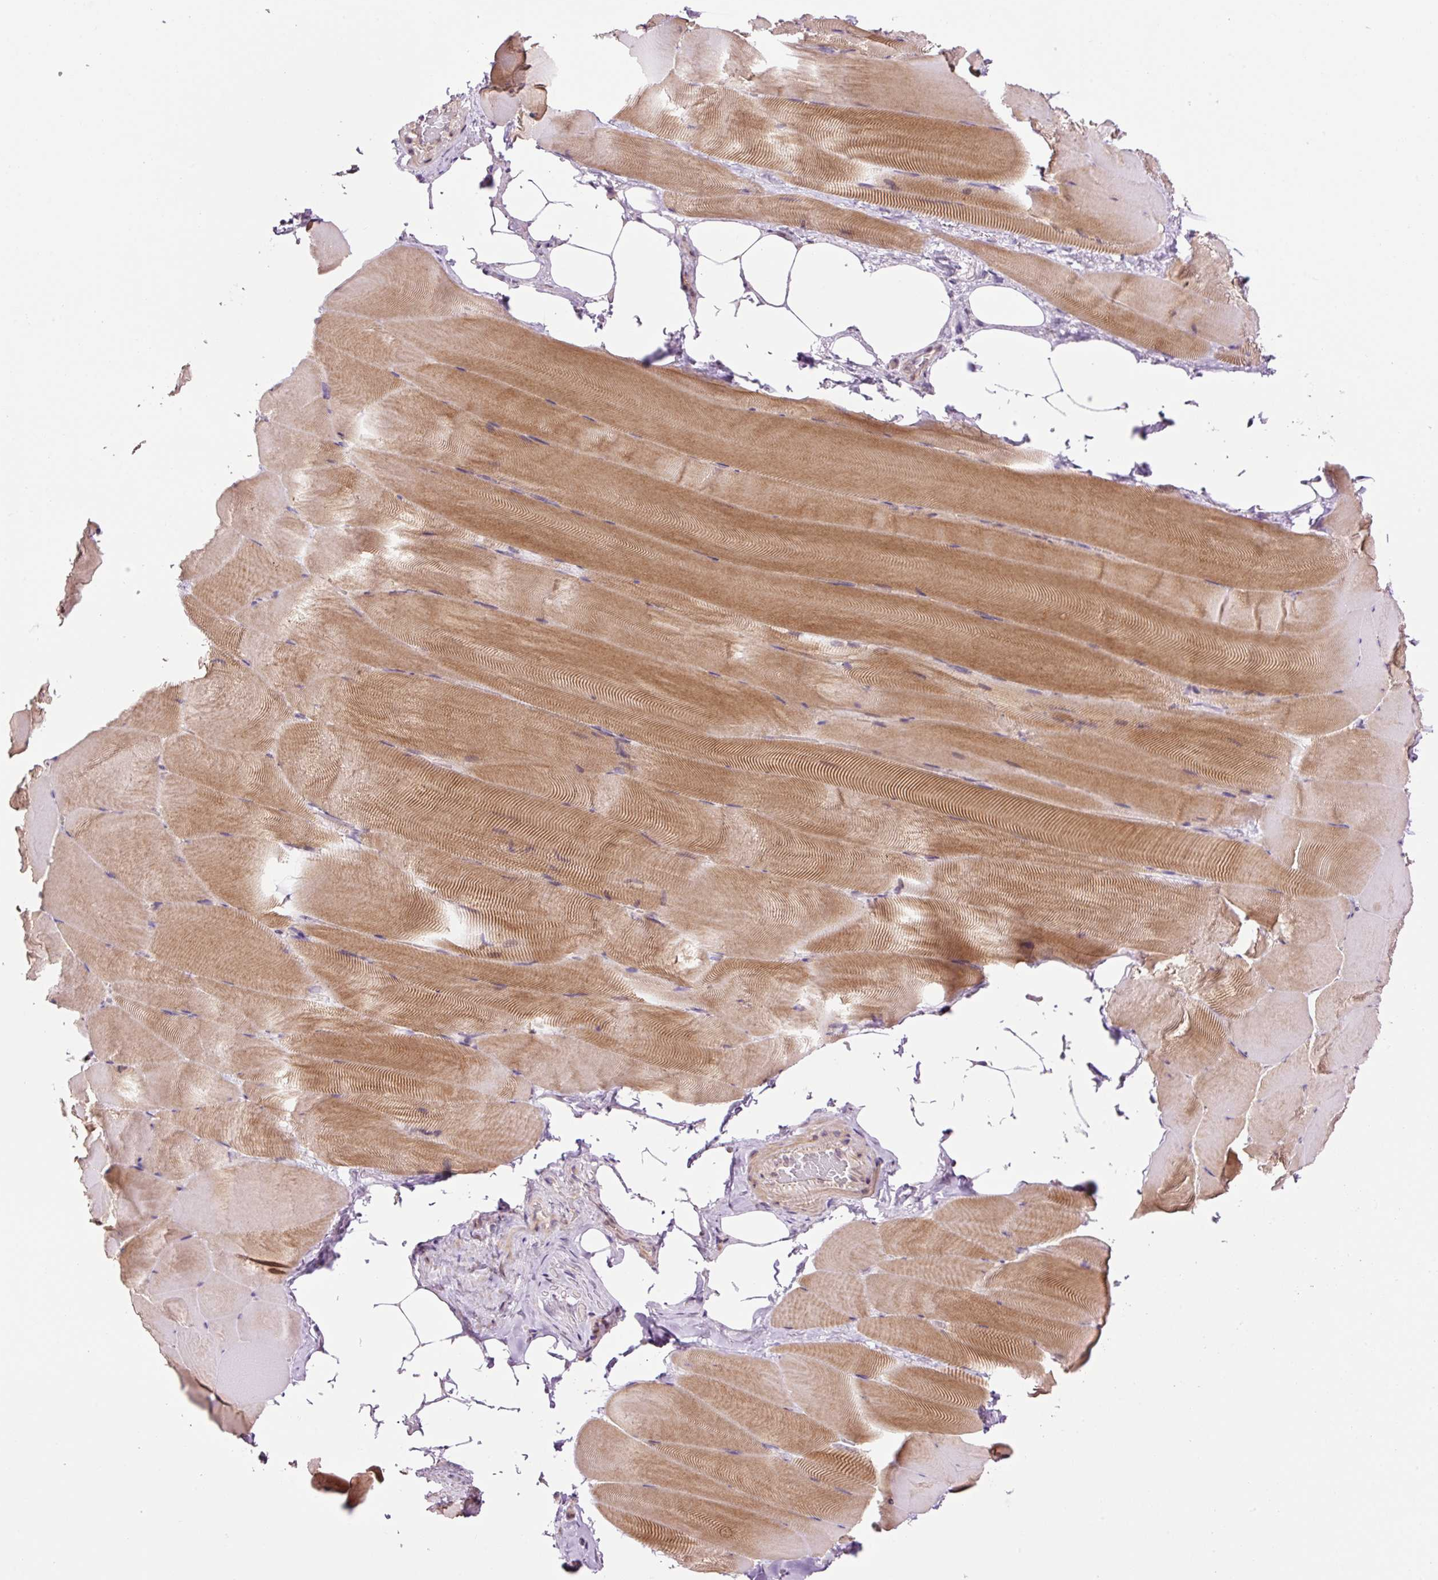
{"staining": {"intensity": "moderate", "quantity": ">75%", "location": "cytoplasmic/membranous,nuclear"}, "tissue": "skeletal muscle", "cell_type": "Myocytes", "image_type": "normal", "snomed": [{"axis": "morphology", "description": "Normal tissue, NOS"}, {"axis": "topography", "description": "Skeletal muscle"}], "caption": "A histopathology image of skeletal muscle stained for a protein displays moderate cytoplasmic/membranous,nuclear brown staining in myocytes.", "gene": "DPPA4", "patient": {"sex": "female", "age": 64}}